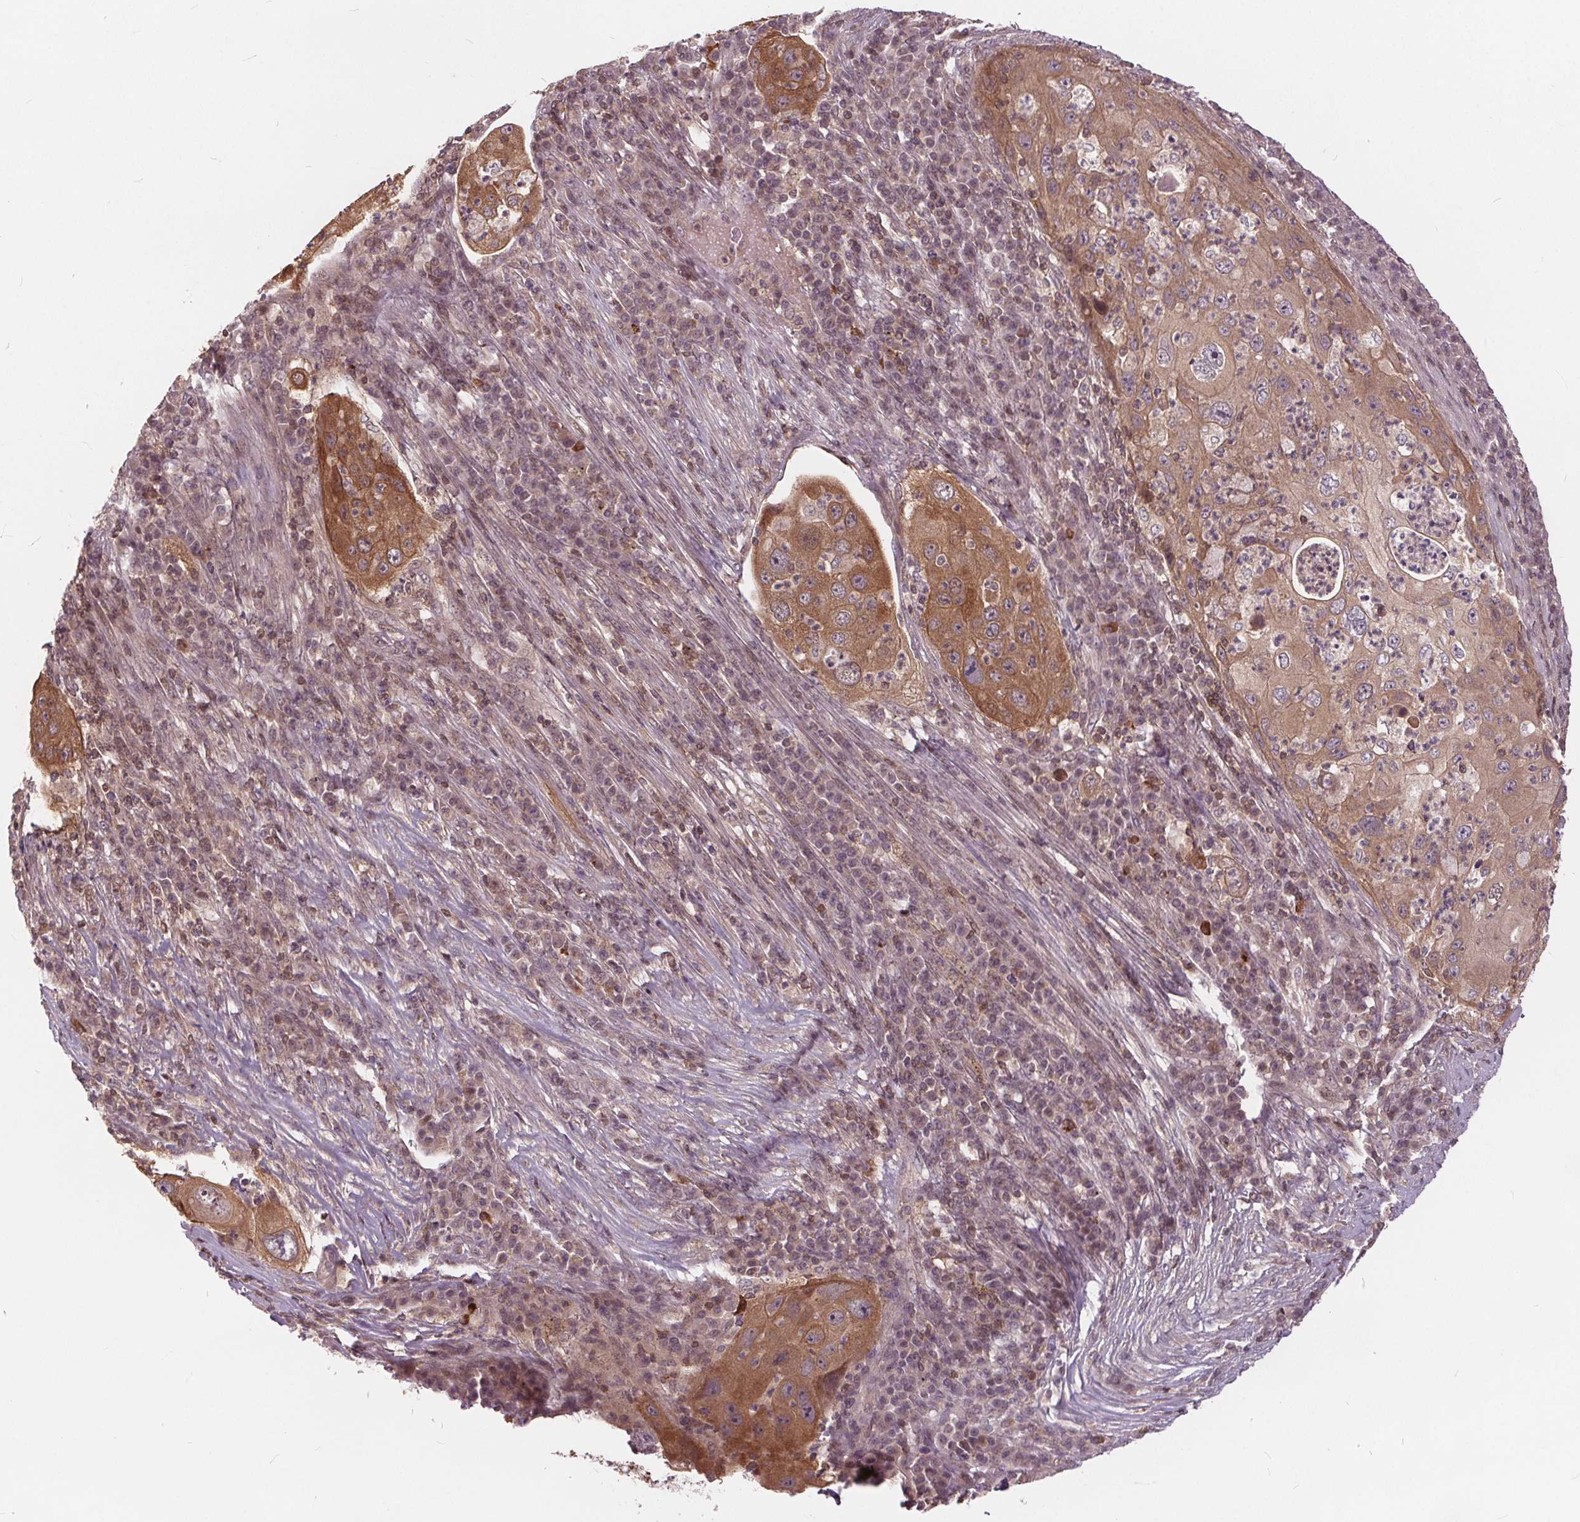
{"staining": {"intensity": "moderate", "quantity": ">75%", "location": "cytoplasmic/membranous"}, "tissue": "lung cancer", "cell_type": "Tumor cells", "image_type": "cancer", "snomed": [{"axis": "morphology", "description": "Squamous cell carcinoma, NOS"}, {"axis": "topography", "description": "Lung"}], "caption": "Immunohistochemistry micrograph of neoplastic tissue: human lung cancer (squamous cell carcinoma) stained using immunohistochemistry shows medium levels of moderate protein expression localized specifically in the cytoplasmic/membranous of tumor cells, appearing as a cytoplasmic/membranous brown color.", "gene": "HIF1AN", "patient": {"sex": "female", "age": 59}}